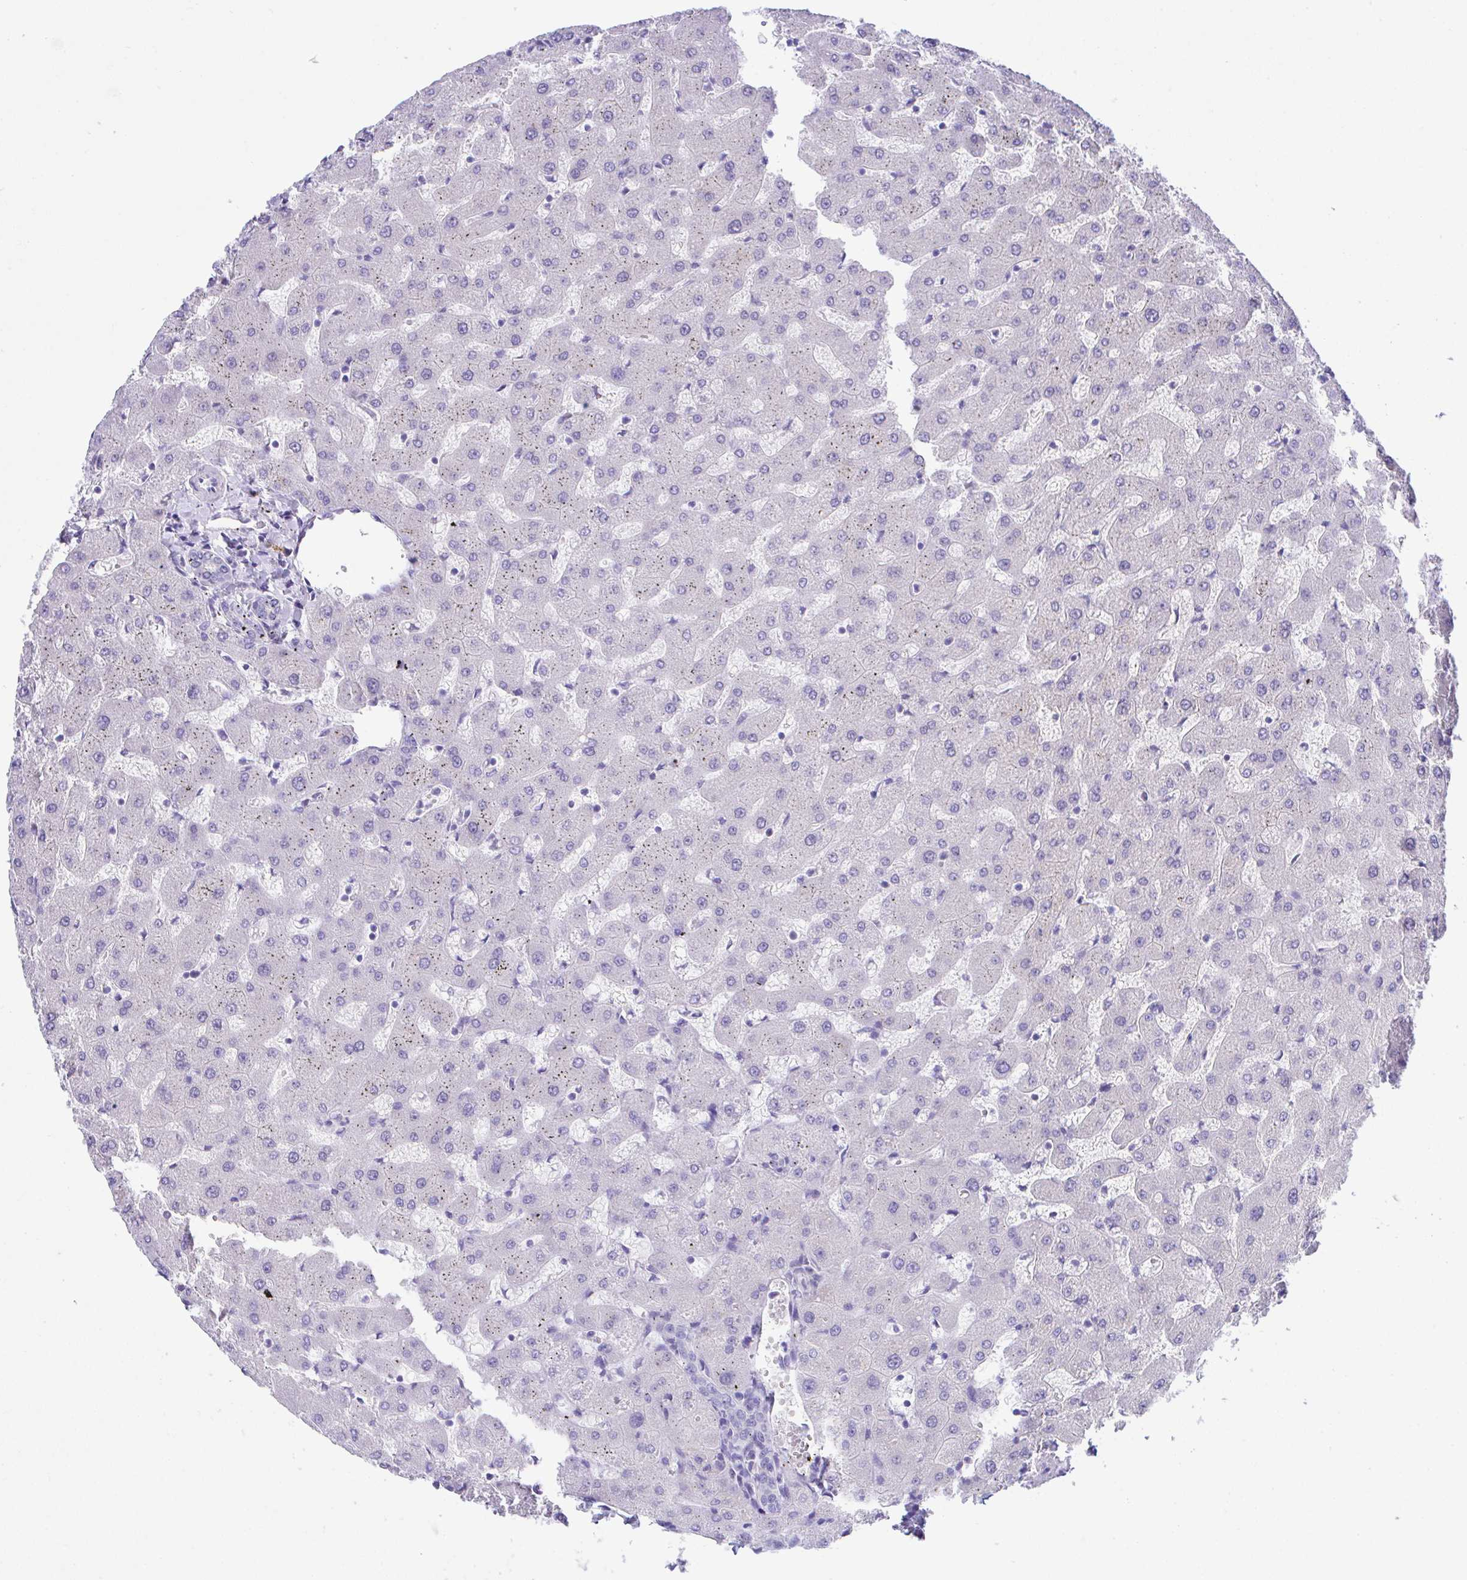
{"staining": {"intensity": "negative", "quantity": "none", "location": "none"}, "tissue": "liver", "cell_type": "Cholangiocytes", "image_type": "normal", "snomed": [{"axis": "morphology", "description": "Normal tissue, NOS"}, {"axis": "topography", "description": "Liver"}], "caption": "Protein analysis of unremarkable liver reveals no significant expression in cholangiocytes.", "gene": "HOXB4", "patient": {"sex": "female", "age": 63}}